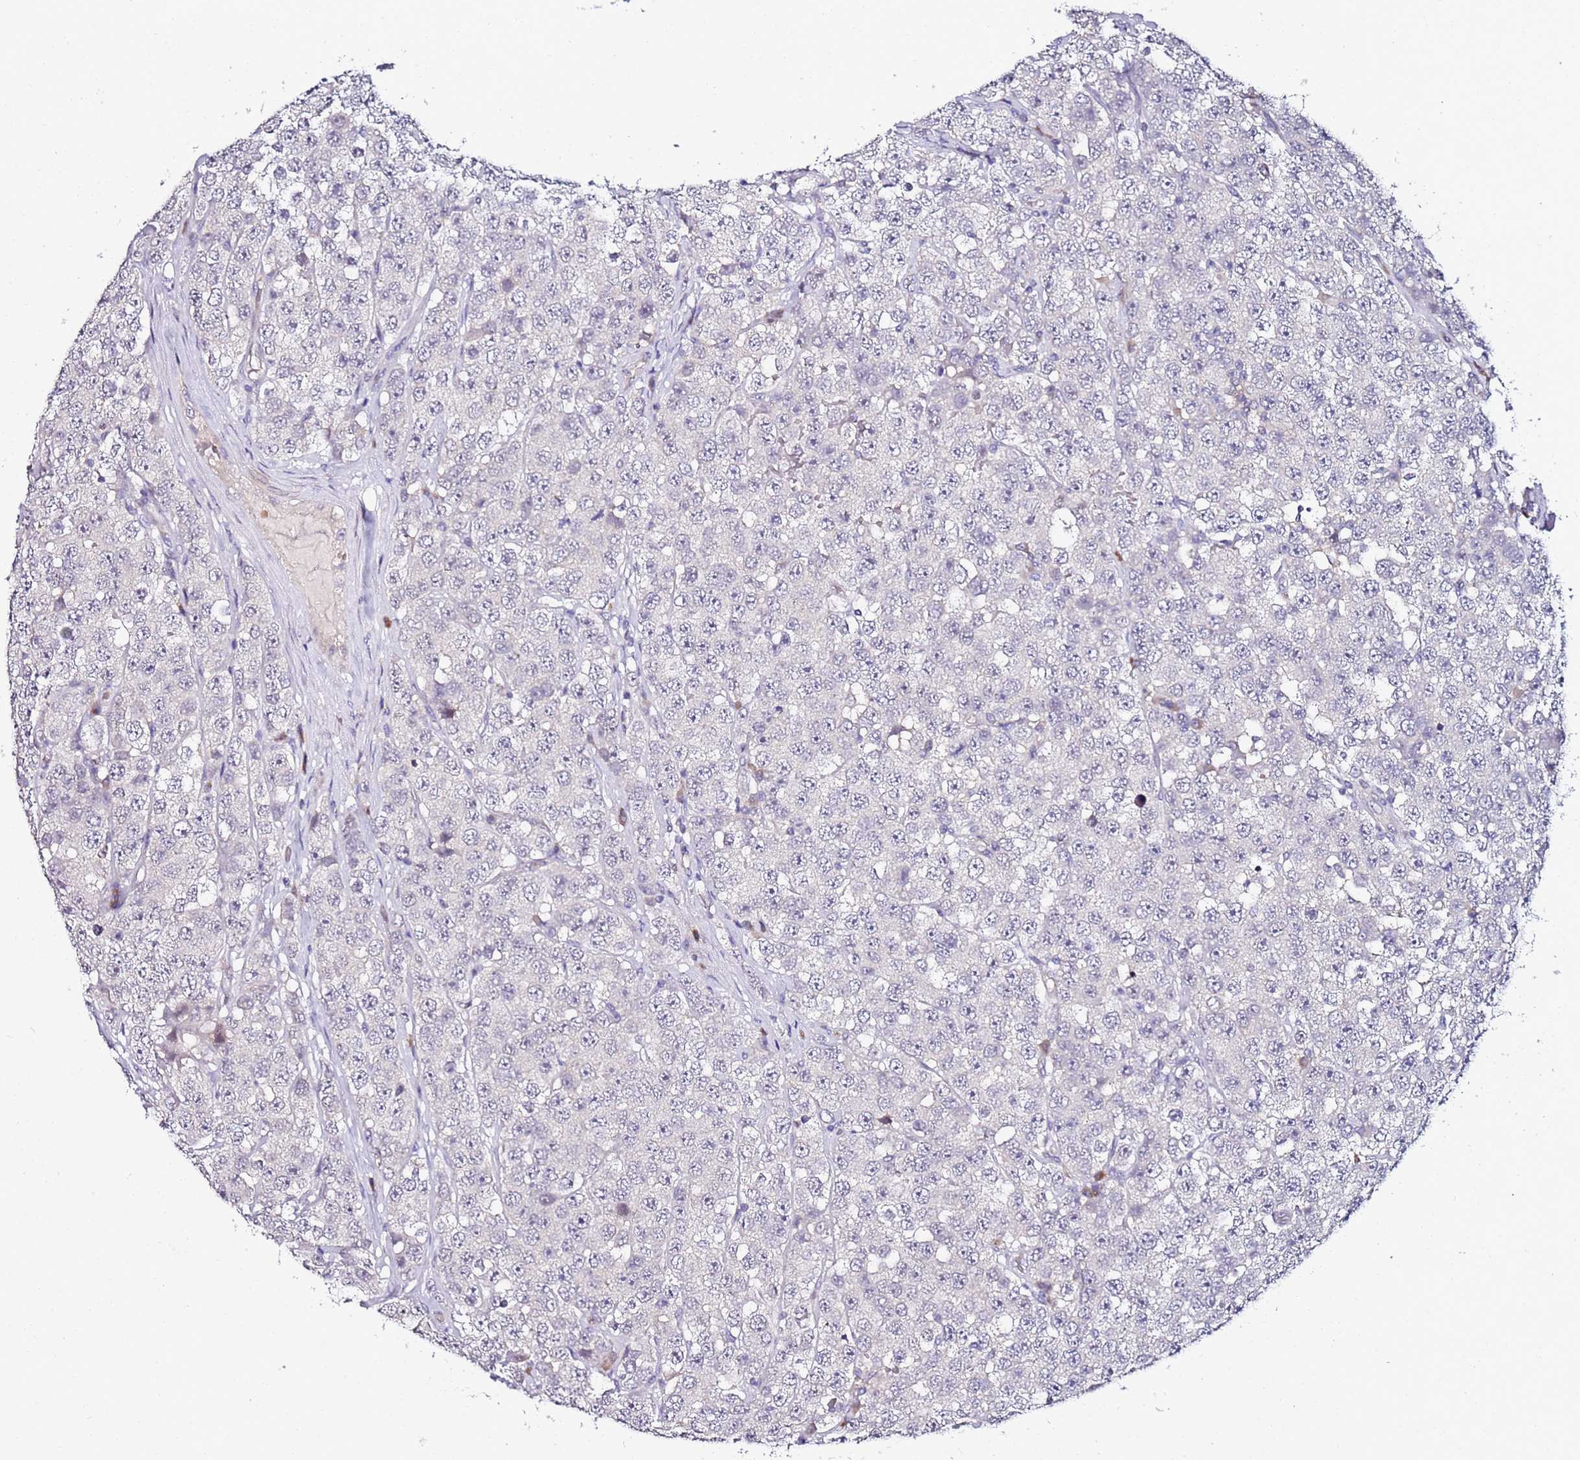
{"staining": {"intensity": "negative", "quantity": "none", "location": "none"}, "tissue": "testis cancer", "cell_type": "Tumor cells", "image_type": "cancer", "snomed": [{"axis": "morphology", "description": "Seminoma, NOS"}, {"axis": "topography", "description": "Testis"}], "caption": "This is an immunohistochemistry (IHC) micrograph of human testis seminoma. There is no positivity in tumor cells.", "gene": "SRRM5", "patient": {"sex": "male", "age": 28}}